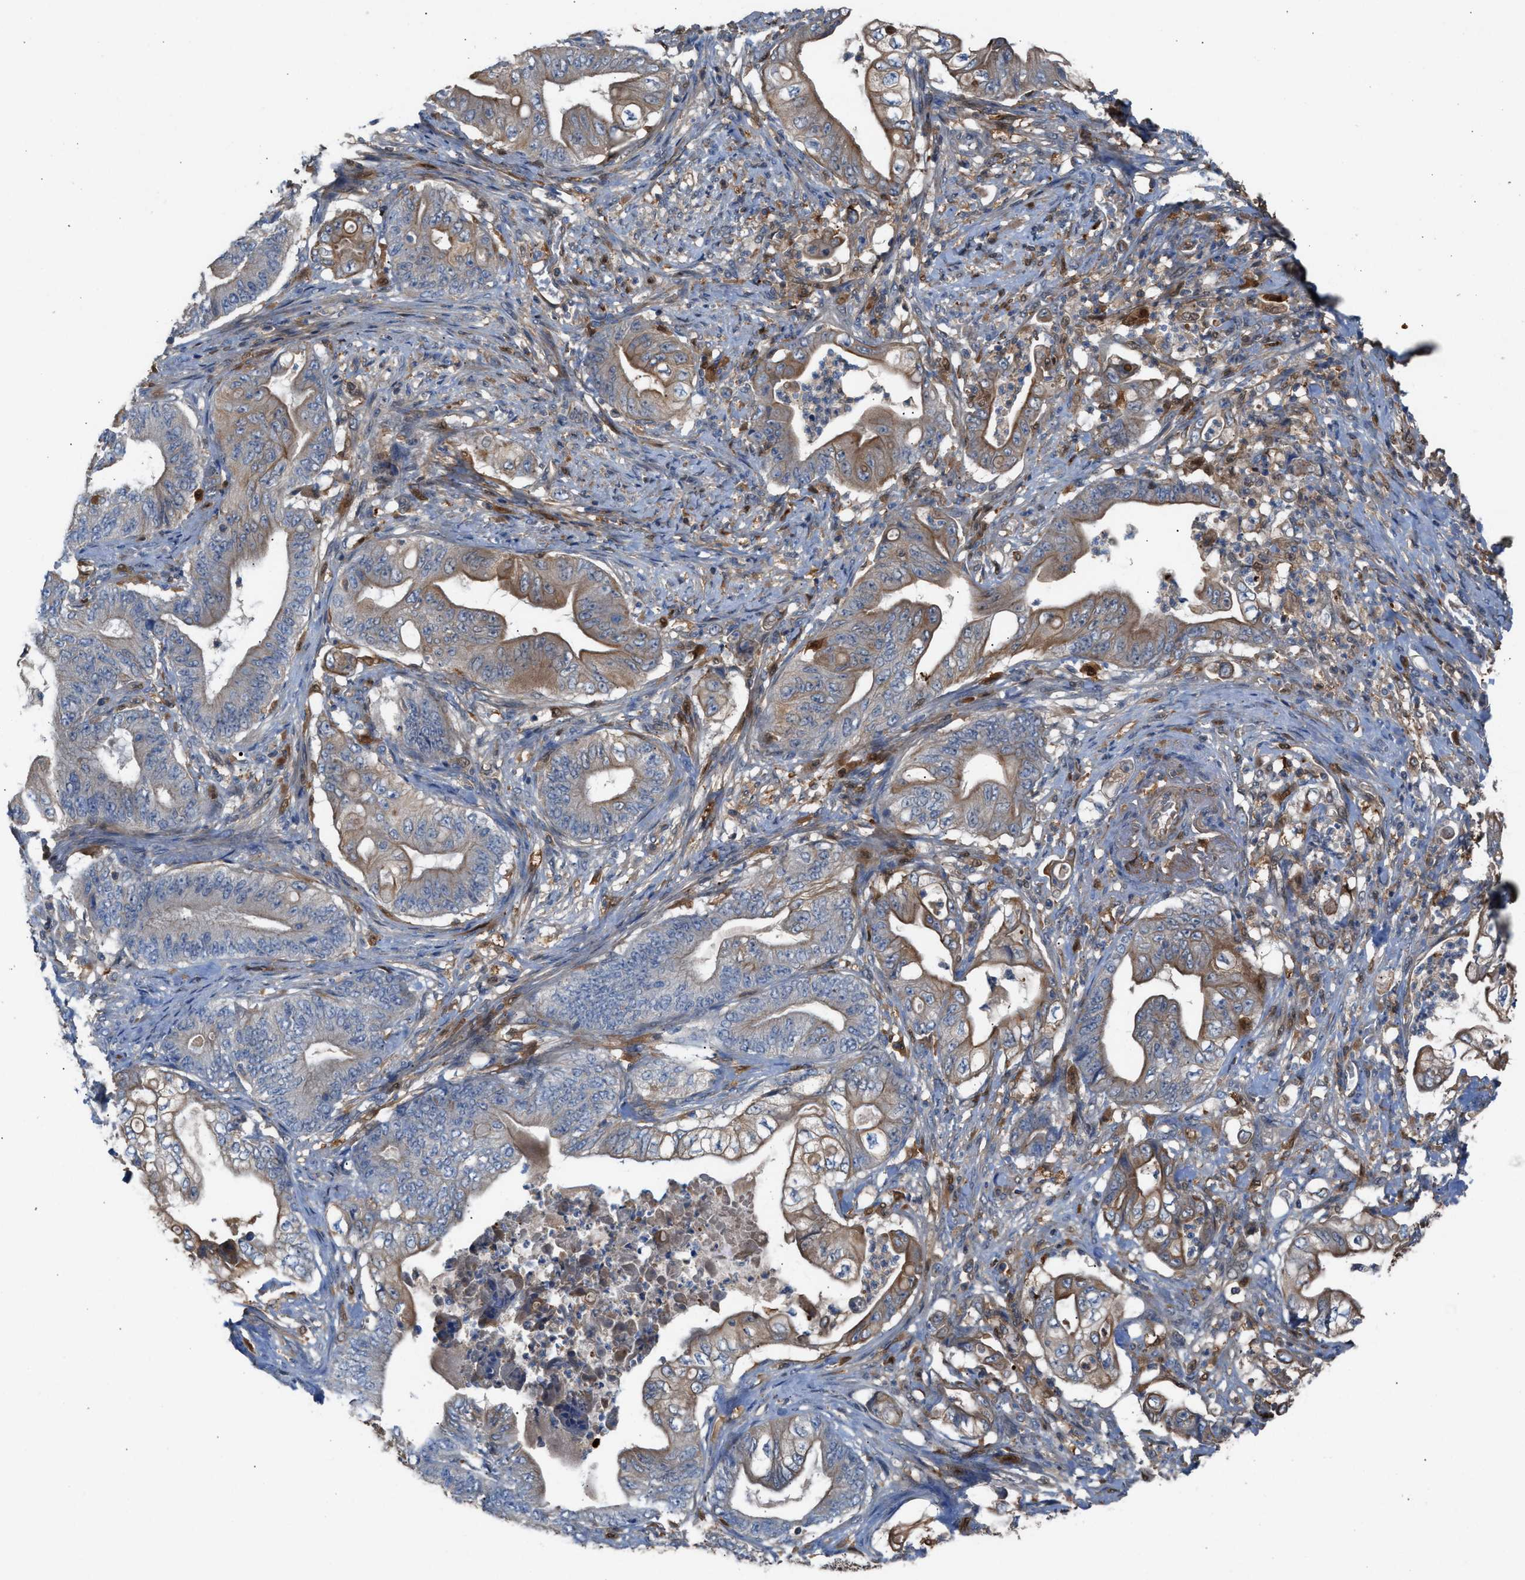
{"staining": {"intensity": "weak", "quantity": ">75%", "location": "cytoplasmic/membranous"}, "tissue": "stomach cancer", "cell_type": "Tumor cells", "image_type": "cancer", "snomed": [{"axis": "morphology", "description": "Adenocarcinoma, NOS"}, {"axis": "topography", "description": "Stomach"}], "caption": "Stomach cancer (adenocarcinoma) was stained to show a protein in brown. There is low levels of weak cytoplasmic/membranous staining in about >75% of tumor cells.", "gene": "TPK1", "patient": {"sex": "female", "age": 73}}